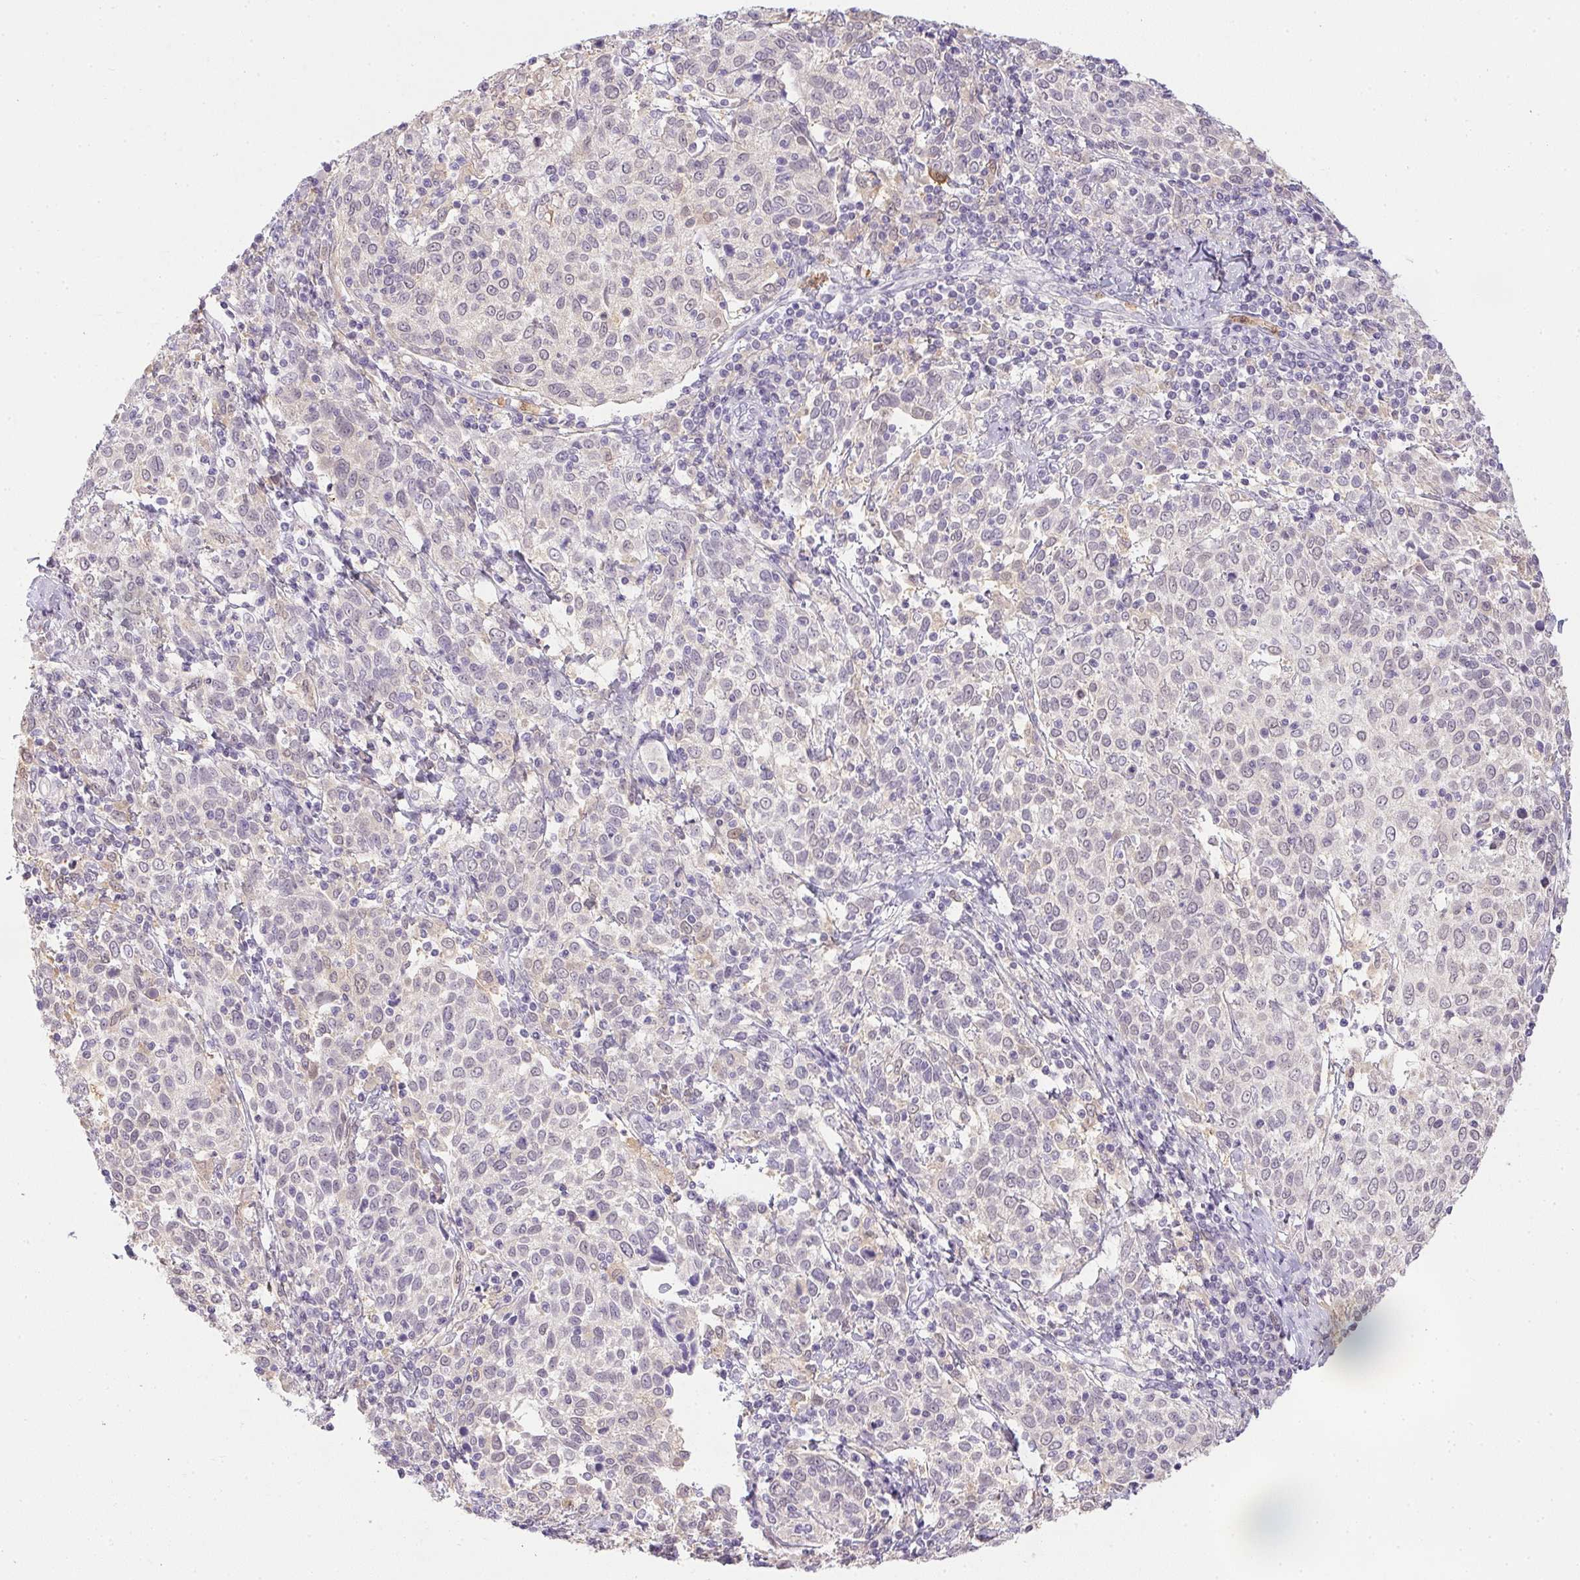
{"staining": {"intensity": "negative", "quantity": "none", "location": "none"}, "tissue": "cervical cancer", "cell_type": "Tumor cells", "image_type": "cancer", "snomed": [{"axis": "morphology", "description": "Squamous cell carcinoma, NOS"}, {"axis": "topography", "description": "Cervix"}], "caption": "Protein analysis of squamous cell carcinoma (cervical) reveals no significant positivity in tumor cells.", "gene": "DNAJC5G", "patient": {"sex": "female", "age": 61}}